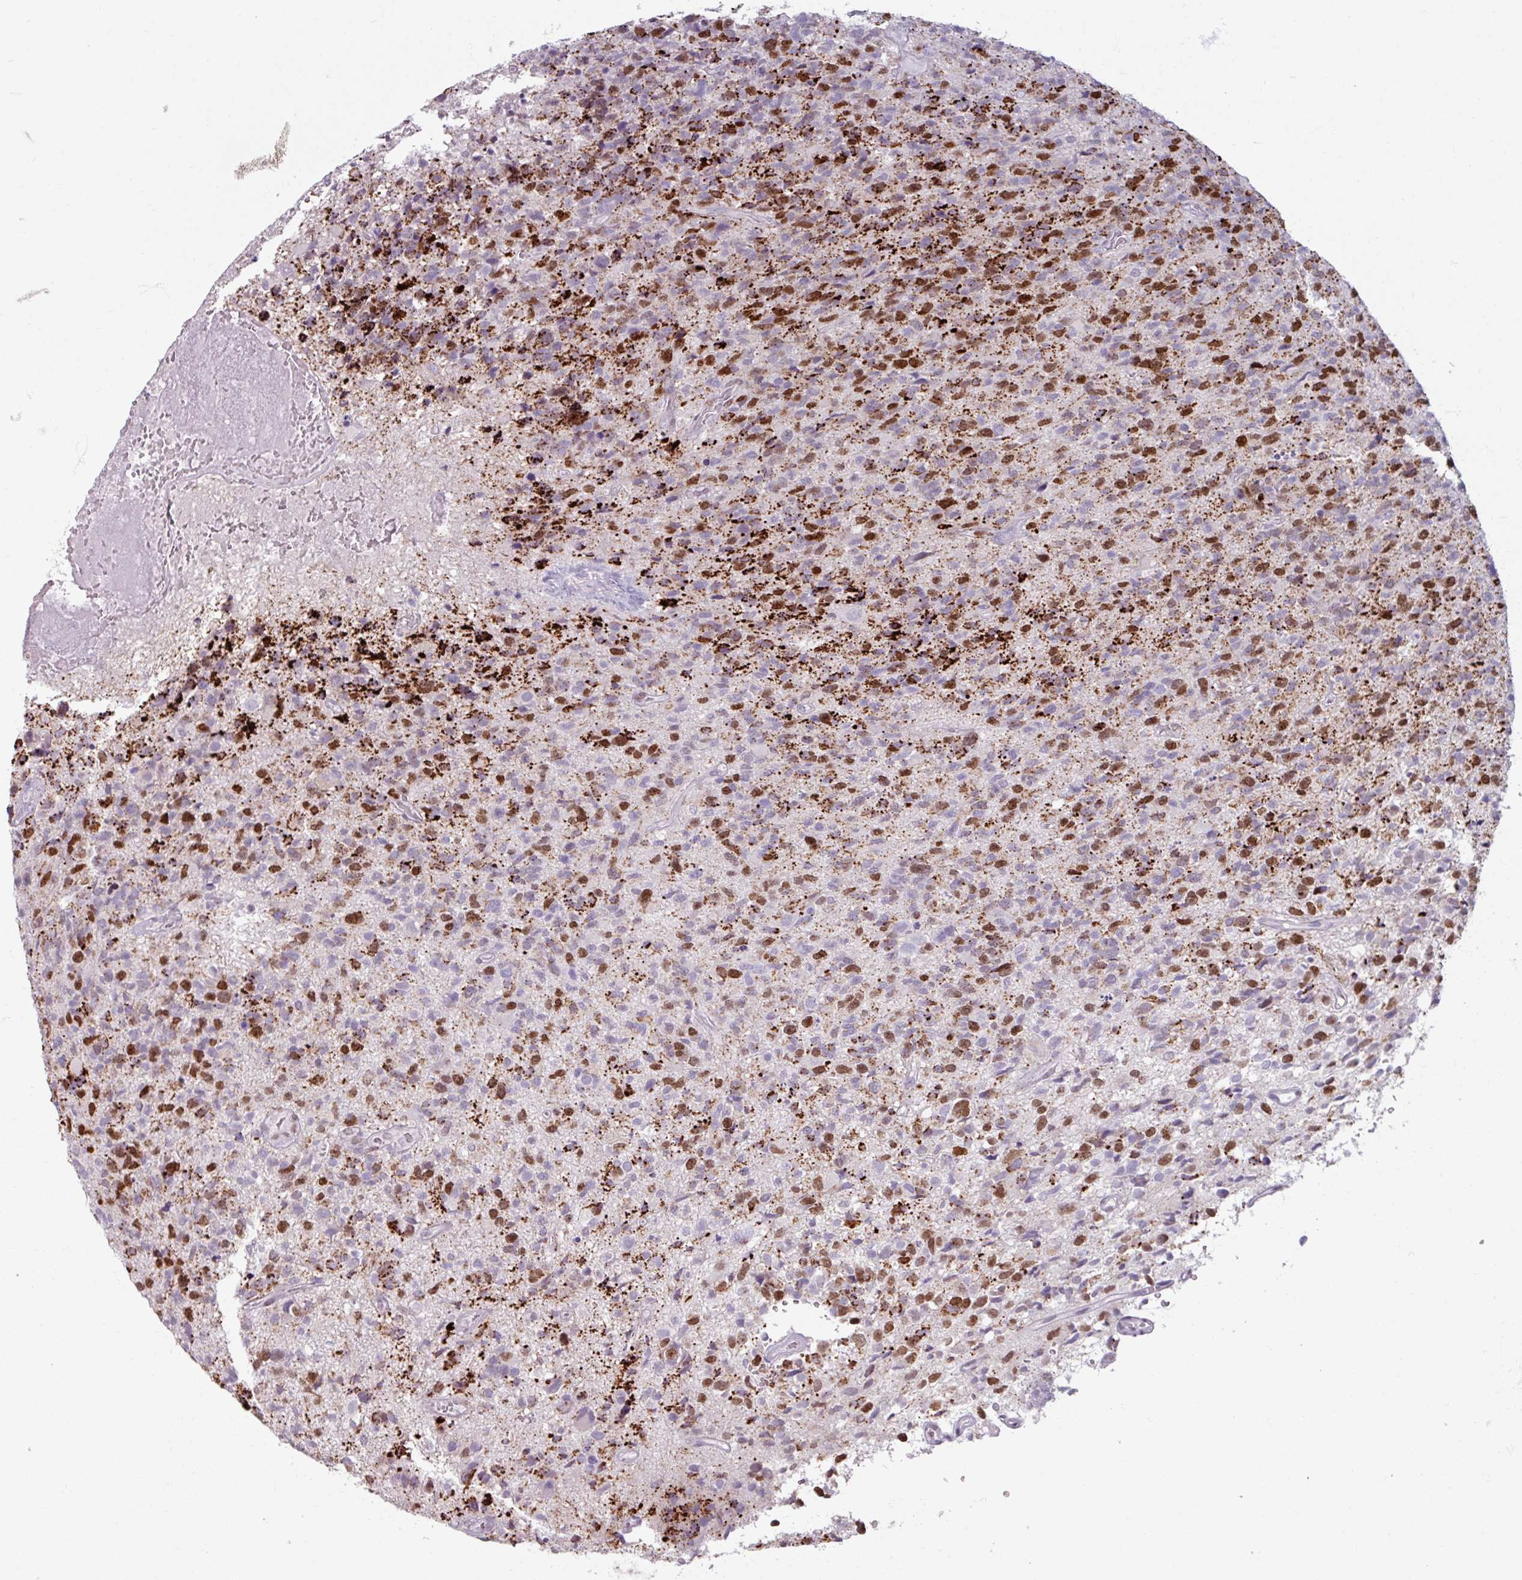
{"staining": {"intensity": "strong", "quantity": "25%-75%", "location": "cytoplasmic/membranous,nuclear"}, "tissue": "glioma", "cell_type": "Tumor cells", "image_type": "cancer", "snomed": [{"axis": "morphology", "description": "Glioma, malignant, High grade"}, {"axis": "topography", "description": "Brain"}], "caption": "Glioma stained with immunohistochemistry reveals strong cytoplasmic/membranous and nuclear positivity in approximately 25%-75% of tumor cells. The staining was performed using DAB (3,3'-diaminobenzidine) to visualize the protein expression in brown, while the nuclei were stained in blue with hematoxylin (Magnification: 20x).", "gene": "ATAD2", "patient": {"sex": "male", "age": 76}}